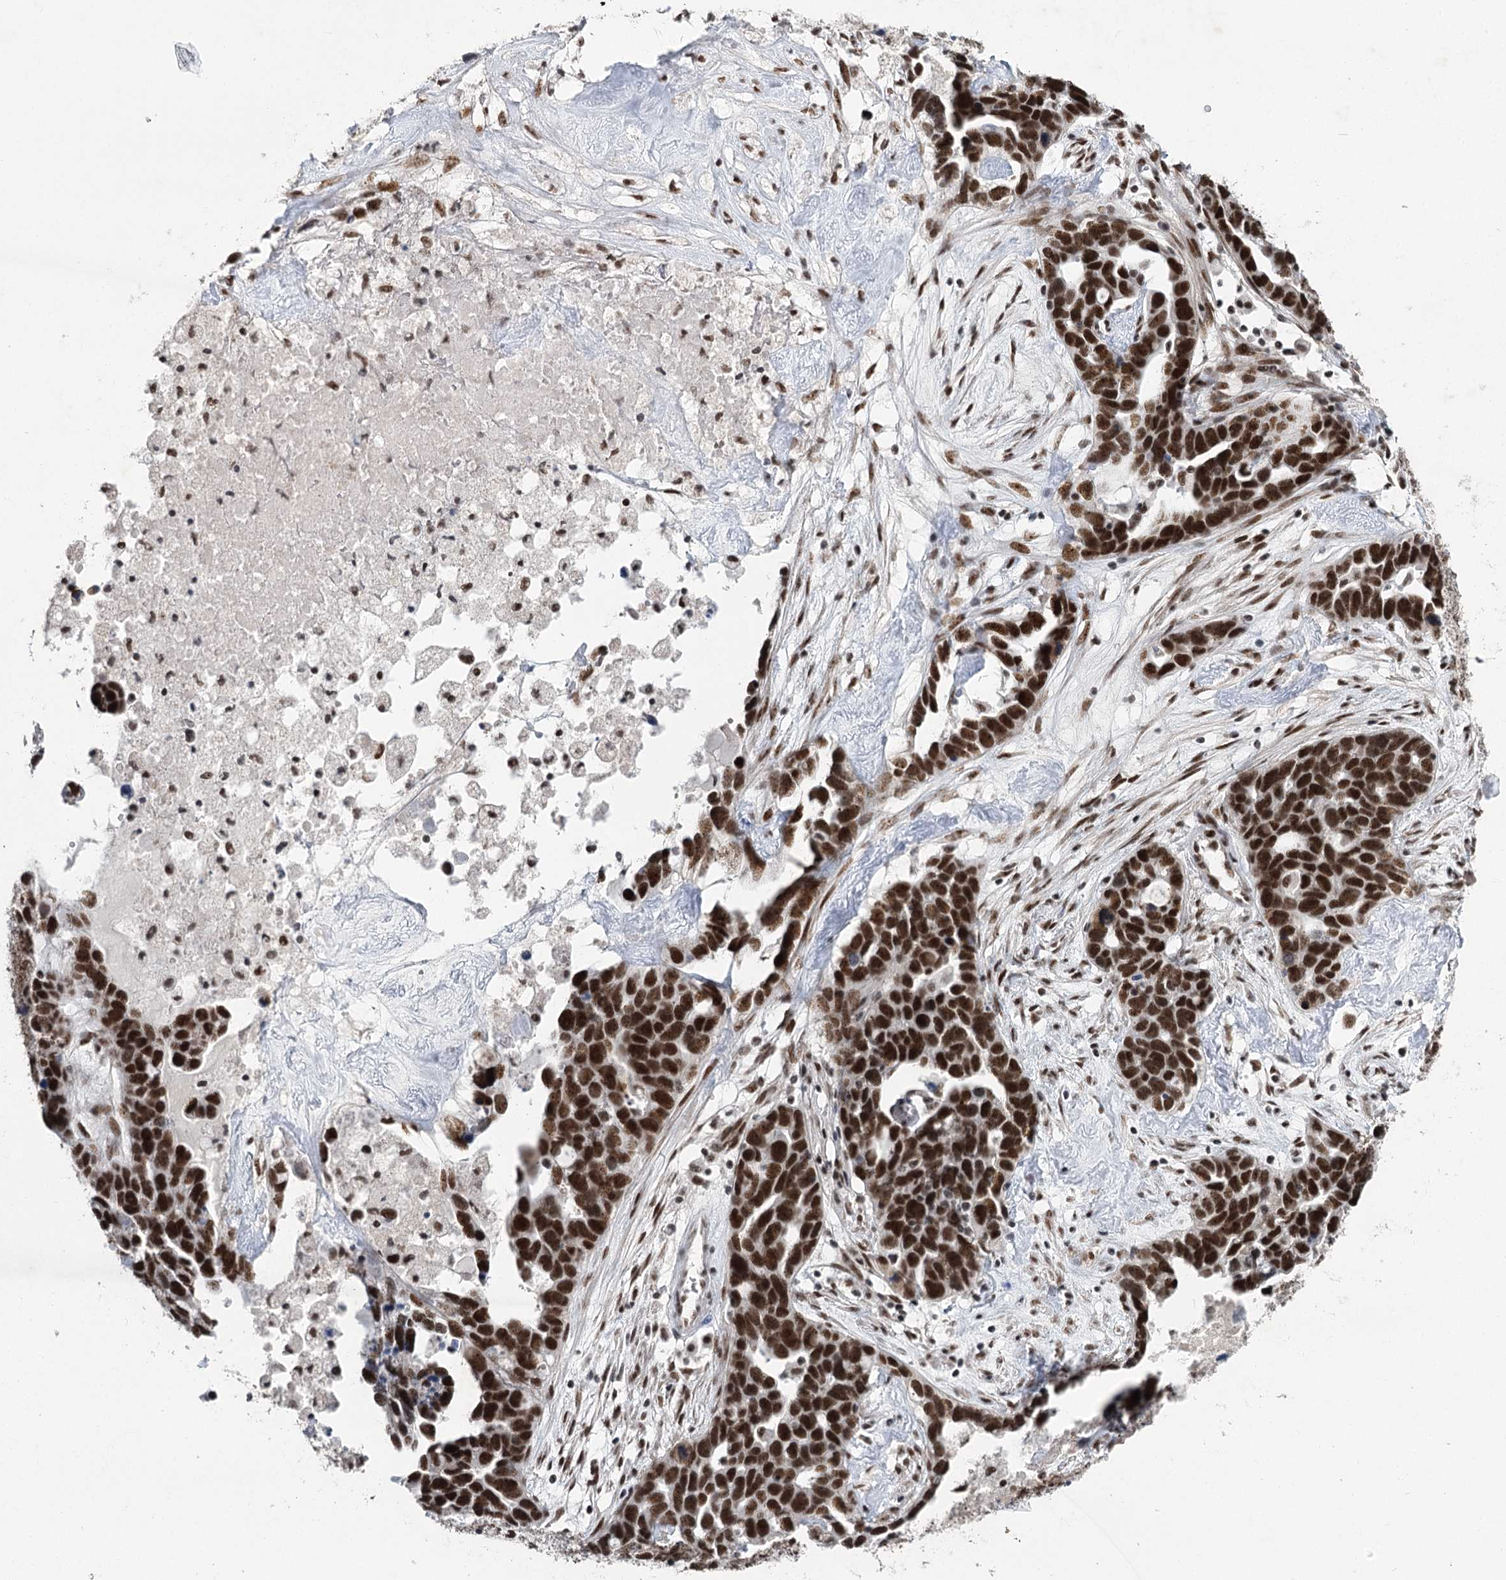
{"staining": {"intensity": "strong", "quantity": ">75%", "location": "nuclear"}, "tissue": "ovarian cancer", "cell_type": "Tumor cells", "image_type": "cancer", "snomed": [{"axis": "morphology", "description": "Cystadenocarcinoma, serous, NOS"}, {"axis": "topography", "description": "Ovary"}], "caption": "An immunohistochemistry (IHC) photomicrograph of neoplastic tissue is shown. Protein staining in brown shows strong nuclear positivity in ovarian cancer (serous cystadenocarcinoma) within tumor cells.", "gene": "SCAF8", "patient": {"sex": "female", "age": 54}}